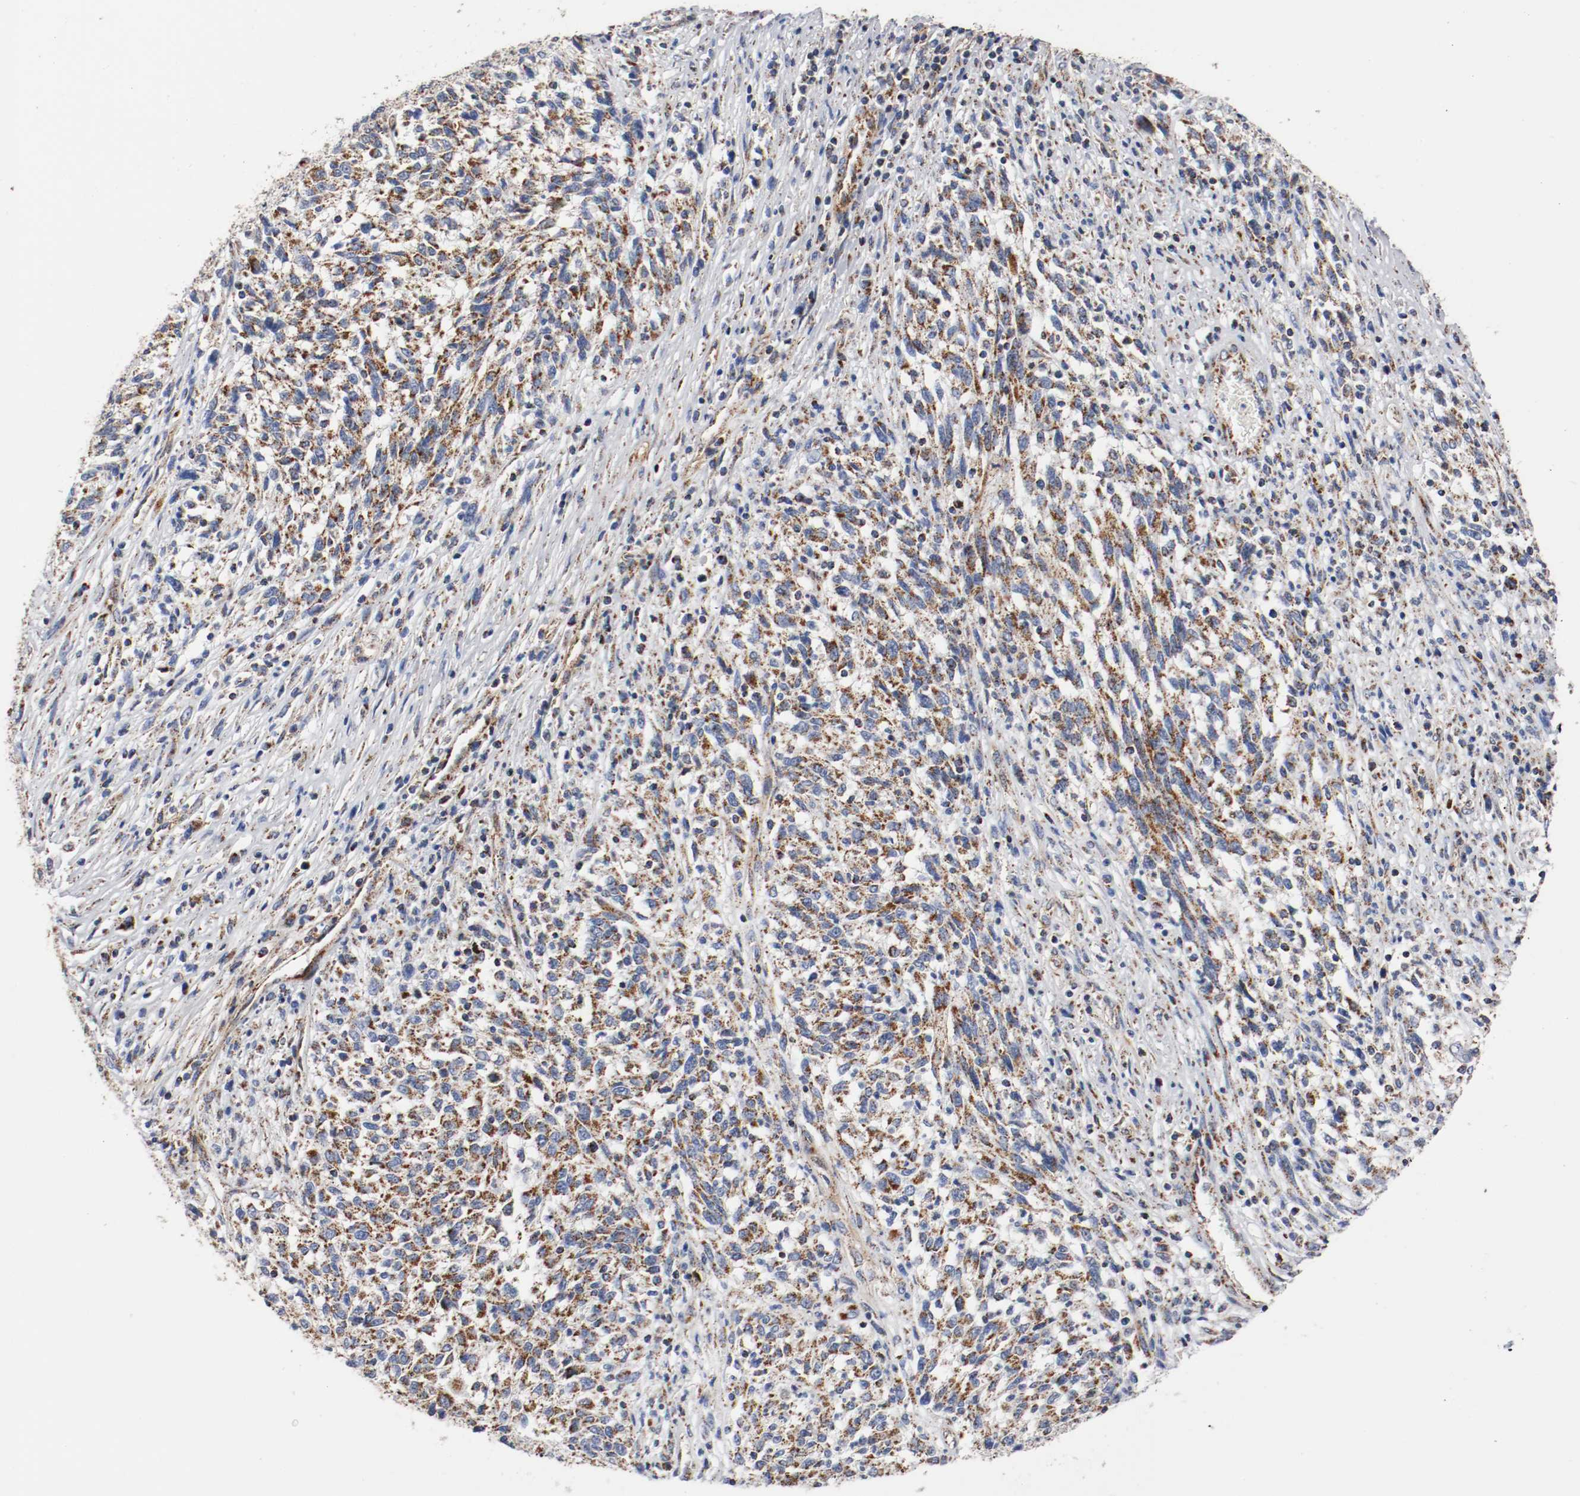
{"staining": {"intensity": "strong", "quantity": "25%-75%", "location": "cytoplasmic/membranous"}, "tissue": "melanoma", "cell_type": "Tumor cells", "image_type": "cancer", "snomed": [{"axis": "morphology", "description": "Malignant melanoma, Metastatic site"}, {"axis": "topography", "description": "Lymph node"}], "caption": "DAB immunohistochemical staining of malignant melanoma (metastatic site) exhibits strong cytoplasmic/membranous protein expression in about 25%-75% of tumor cells.", "gene": "TUBD1", "patient": {"sex": "male", "age": 61}}